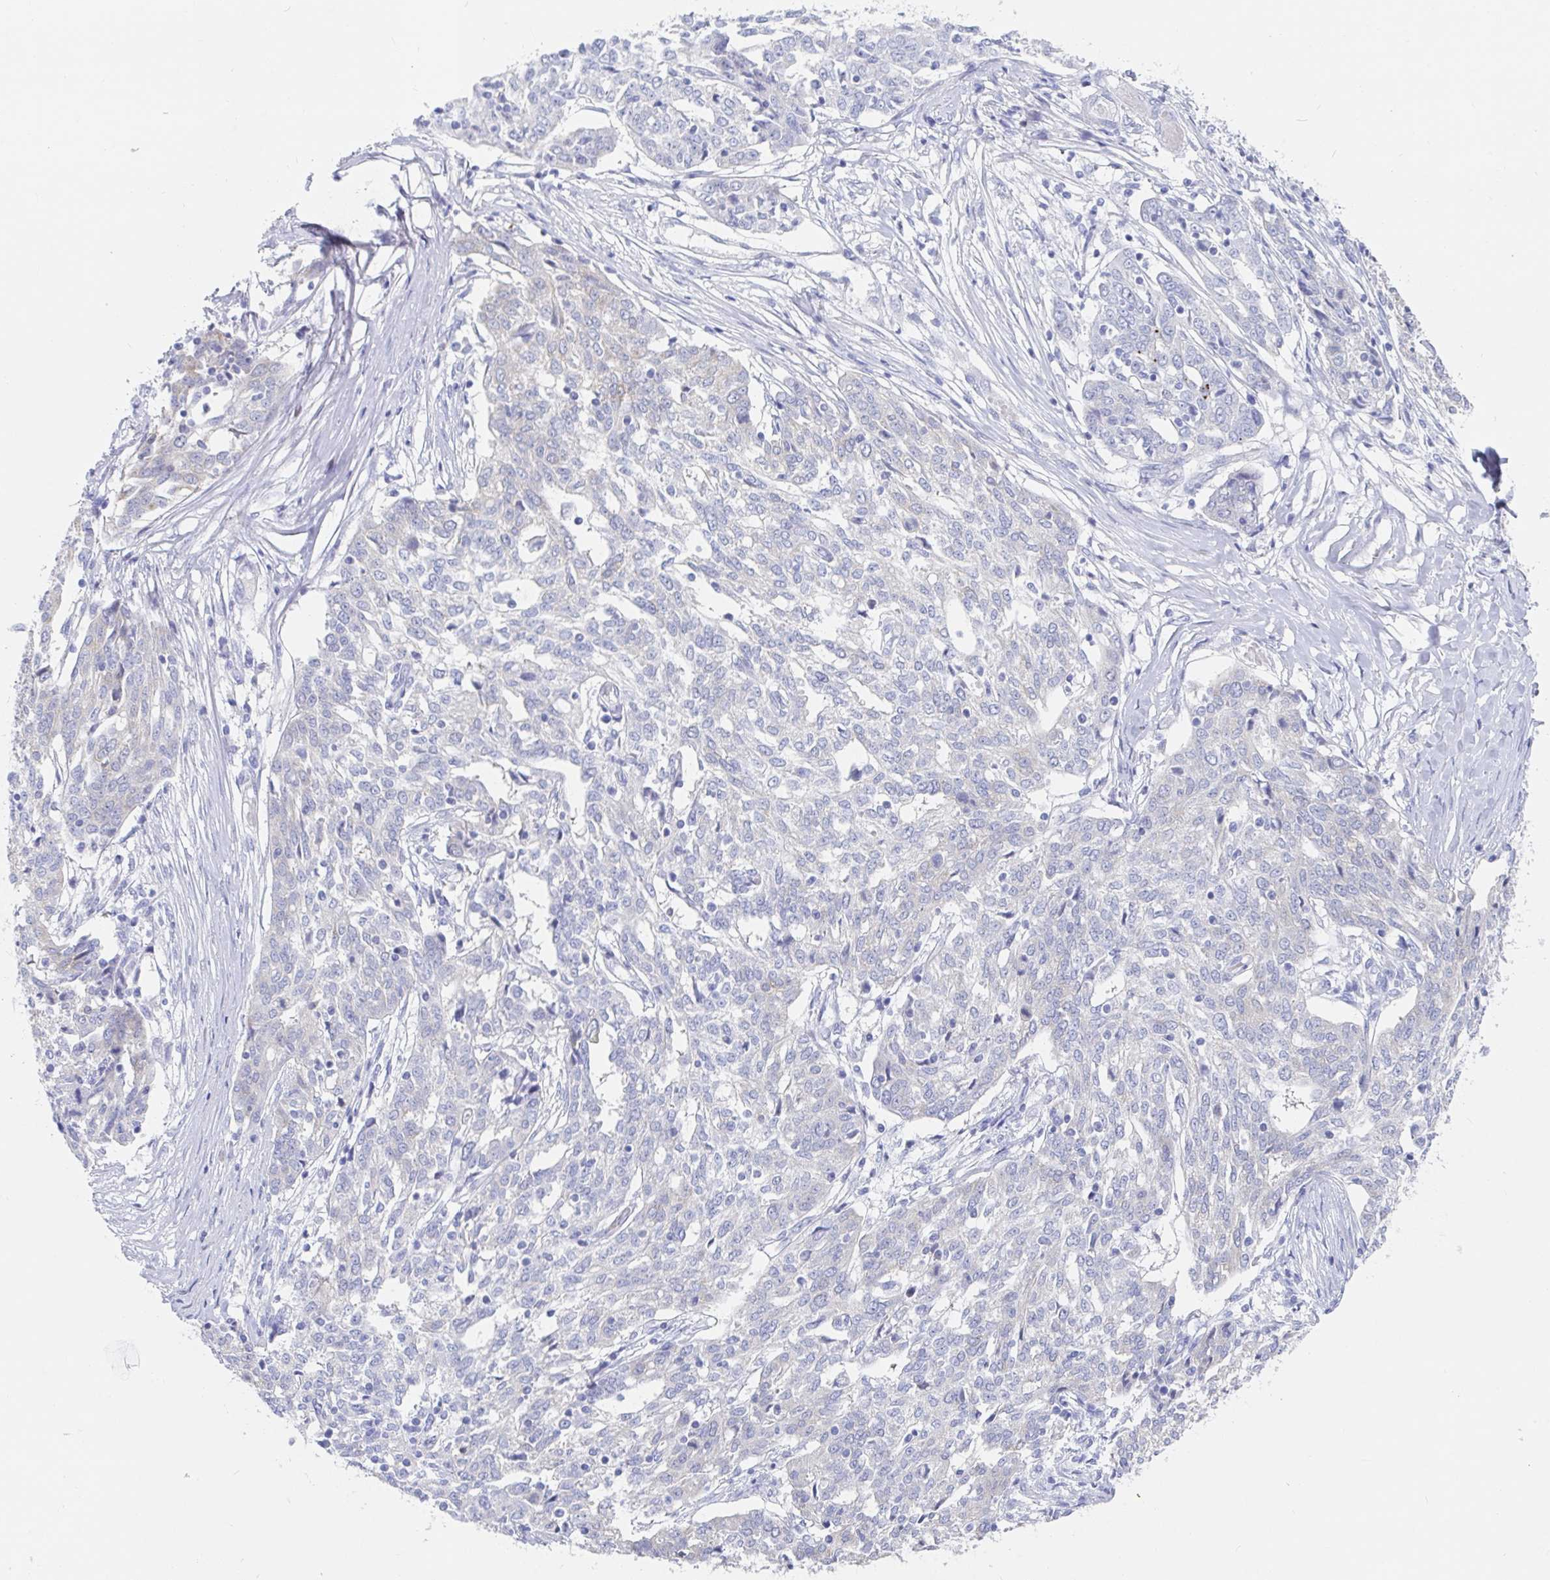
{"staining": {"intensity": "negative", "quantity": "none", "location": "none"}, "tissue": "ovarian cancer", "cell_type": "Tumor cells", "image_type": "cancer", "snomed": [{"axis": "morphology", "description": "Cystadenocarcinoma, serous, NOS"}, {"axis": "topography", "description": "Ovary"}], "caption": "IHC photomicrograph of neoplastic tissue: human ovarian cancer stained with DAB reveals no significant protein positivity in tumor cells. (DAB (3,3'-diaminobenzidine) immunohistochemistry (IHC) with hematoxylin counter stain).", "gene": "PACSIN1", "patient": {"sex": "female", "age": 67}}